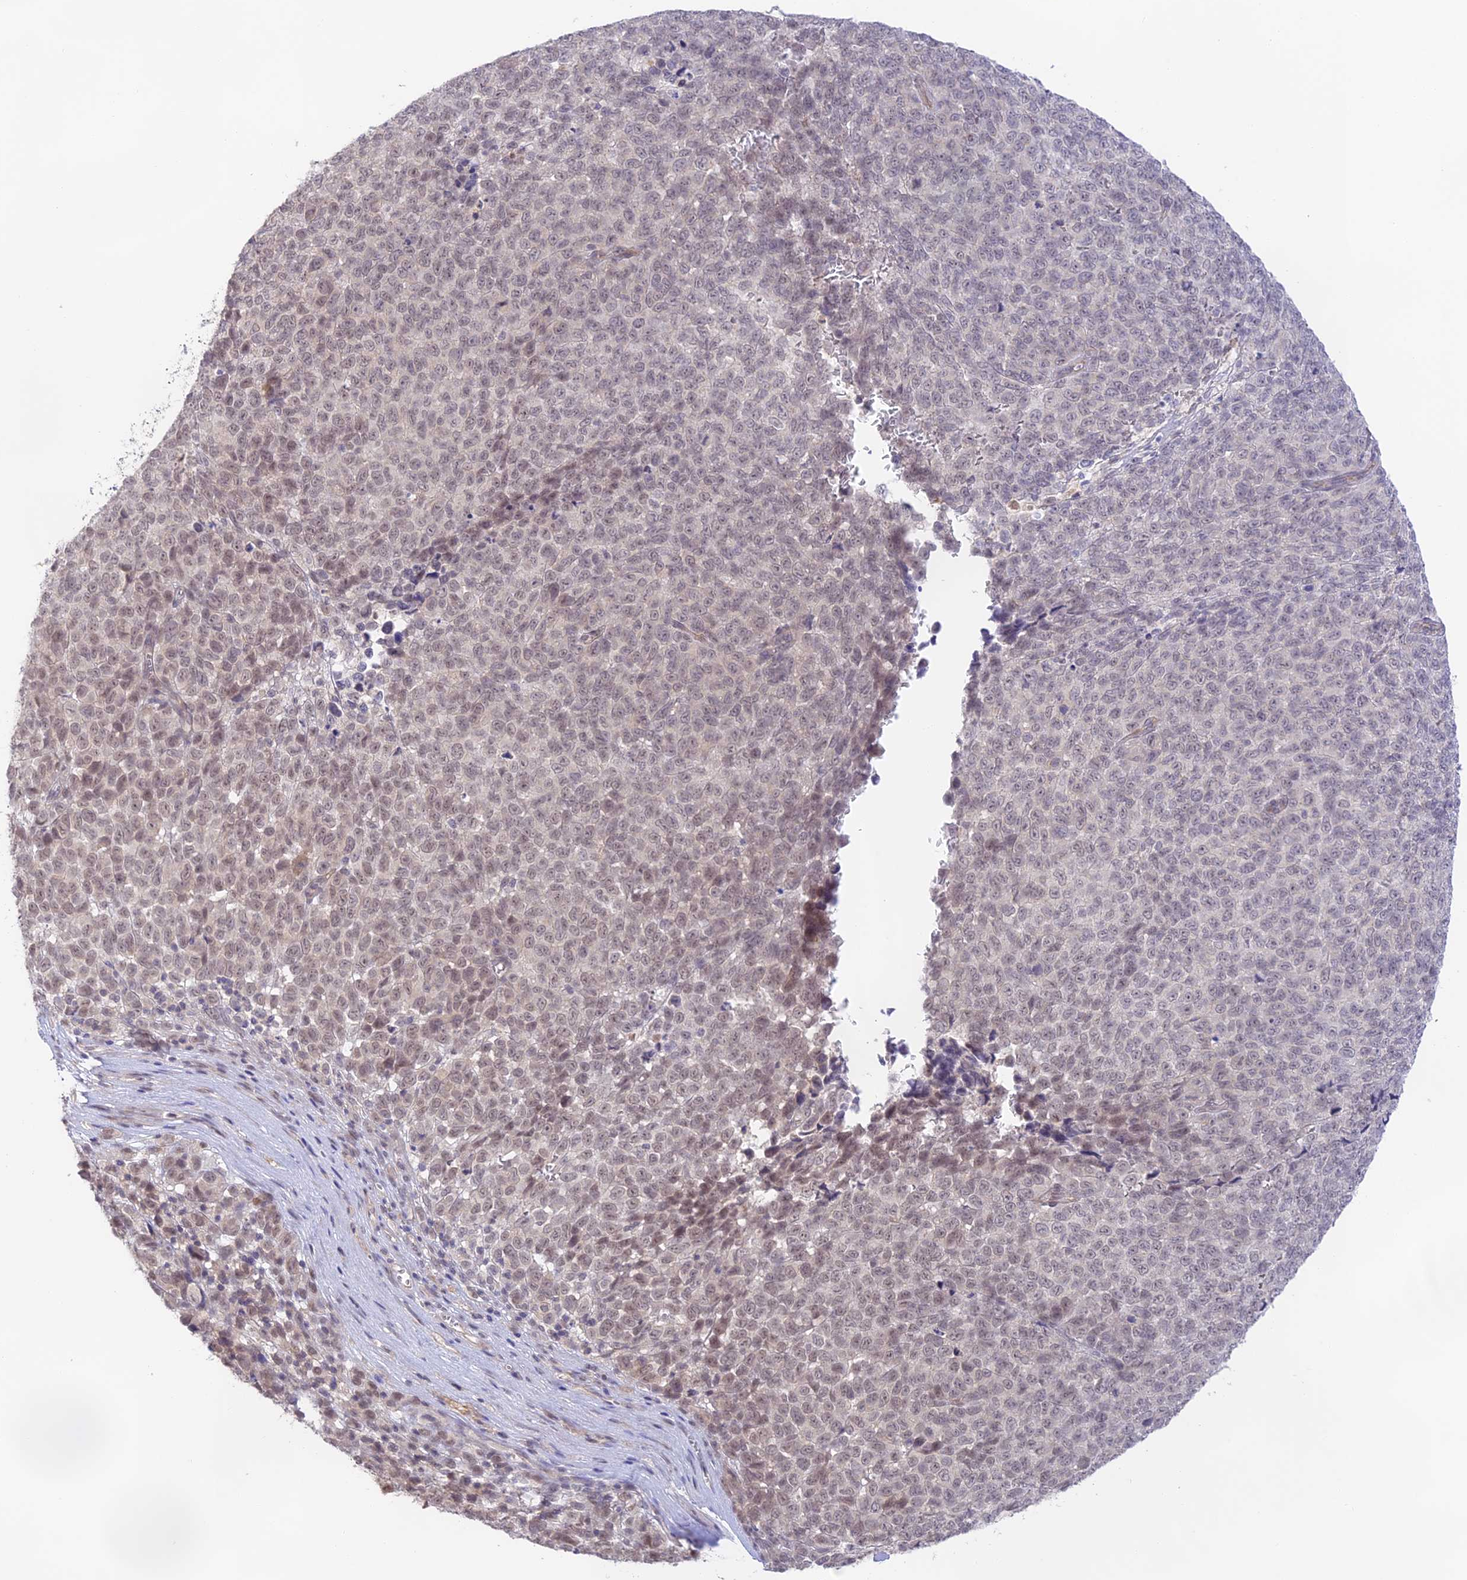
{"staining": {"intensity": "weak", "quantity": "<25%", "location": "nuclear"}, "tissue": "melanoma", "cell_type": "Tumor cells", "image_type": "cancer", "snomed": [{"axis": "morphology", "description": "Malignant melanoma, NOS"}, {"axis": "topography", "description": "Nose, NOS"}], "caption": "Protein analysis of melanoma shows no significant staining in tumor cells.", "gene": "CAMSAP3", "patient": {"sex": "female", "age": 48}}